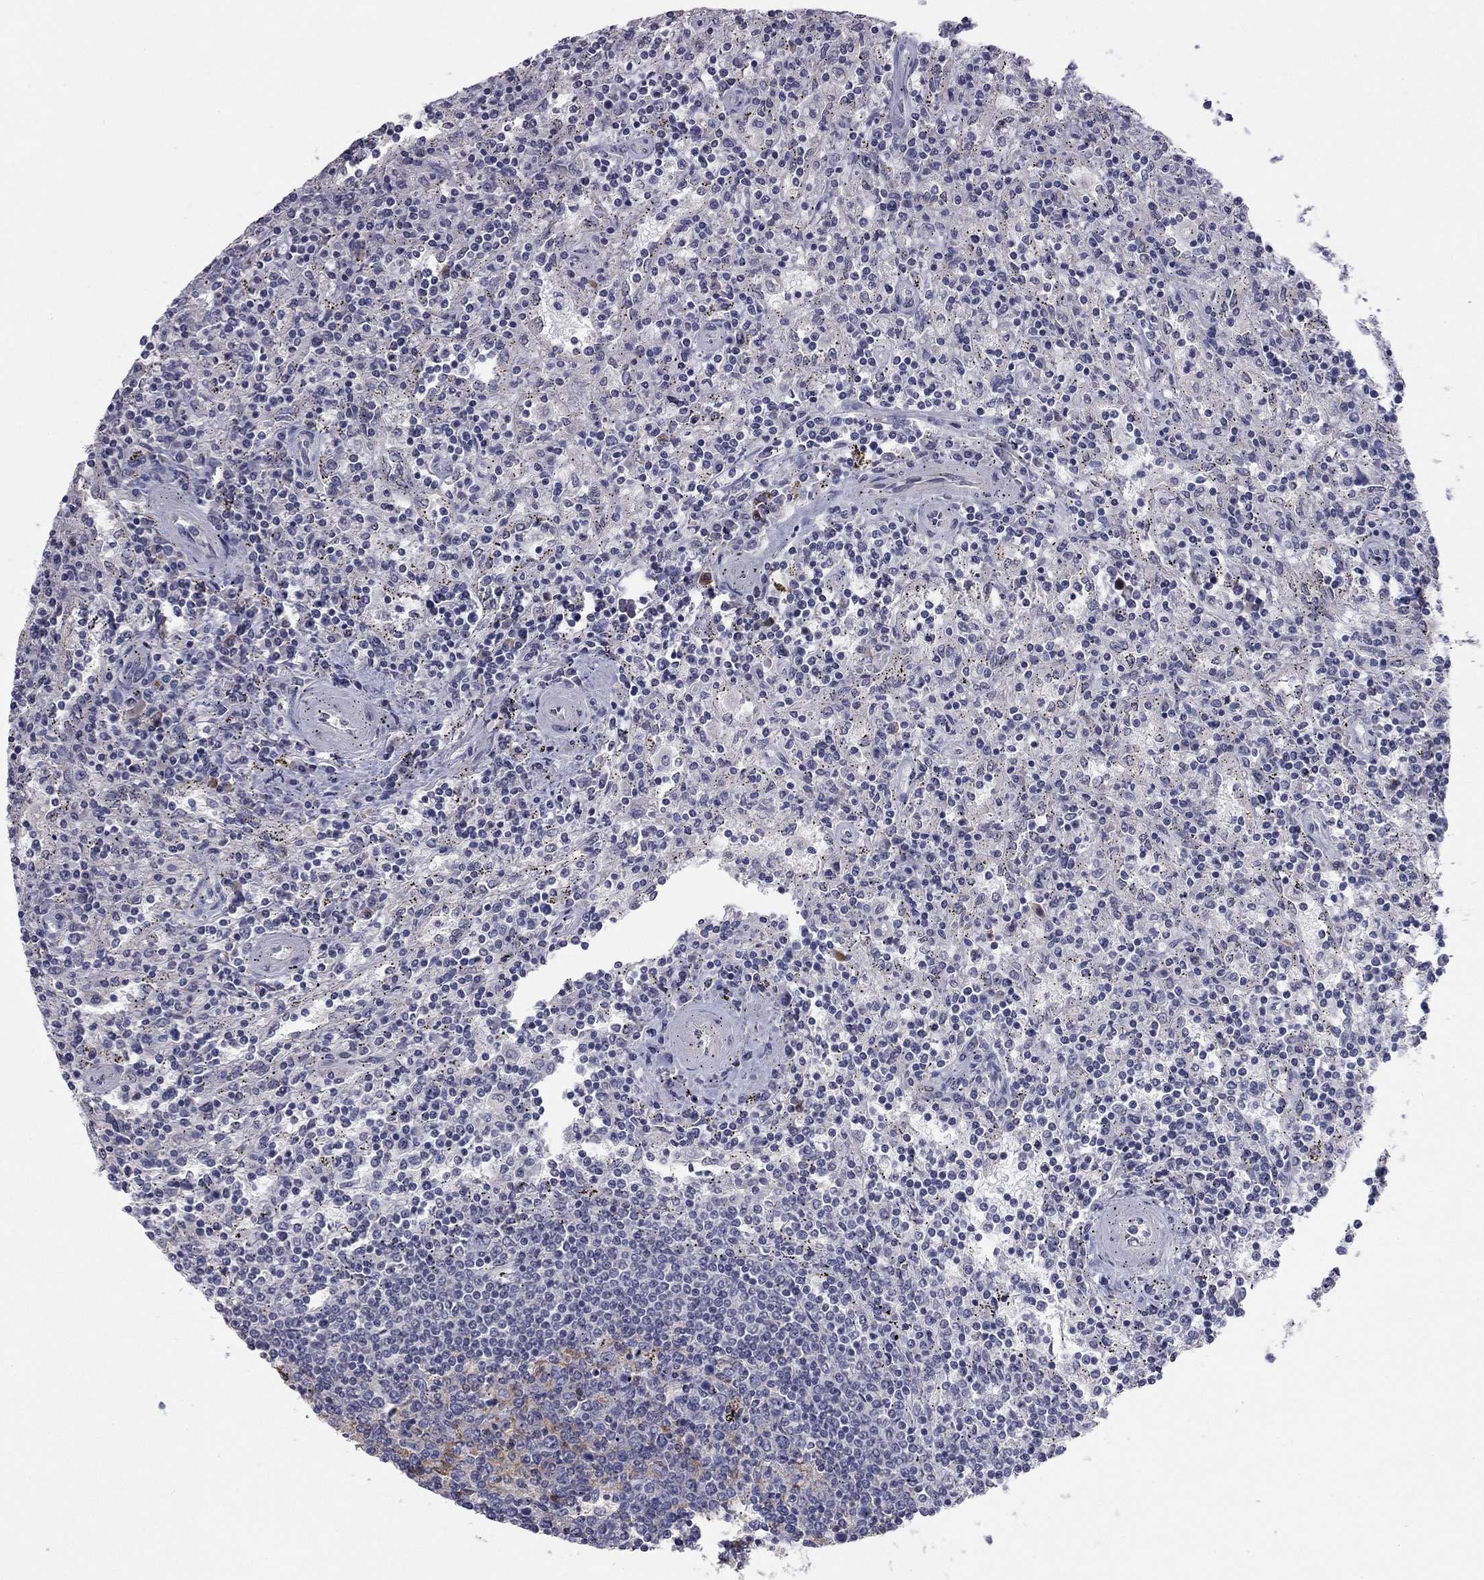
{"staining": {"intensity": "negative", "quantity": "none", "location": "none"}, "tissue": "lymphoma", "cell_type": "Tumor cells", "image_type": "cancer", "snomed": [{"axis": "morphology", "description": "Malignant lymphoma, non-Hodgkin's type, Low grade"}, {"axis": "topography", "description": "Spleen"}], "caption": "This photomicrograph is of malignant lymphoma, non-Hodgkin's type (low-grade) stained with immunohistochemistry to label a protein in brown with the nuclei are counter-stained blue. There is no expression in tumor cells.", "gene": "PRRT2", "patient": {"sex": "male", "age": 62}}